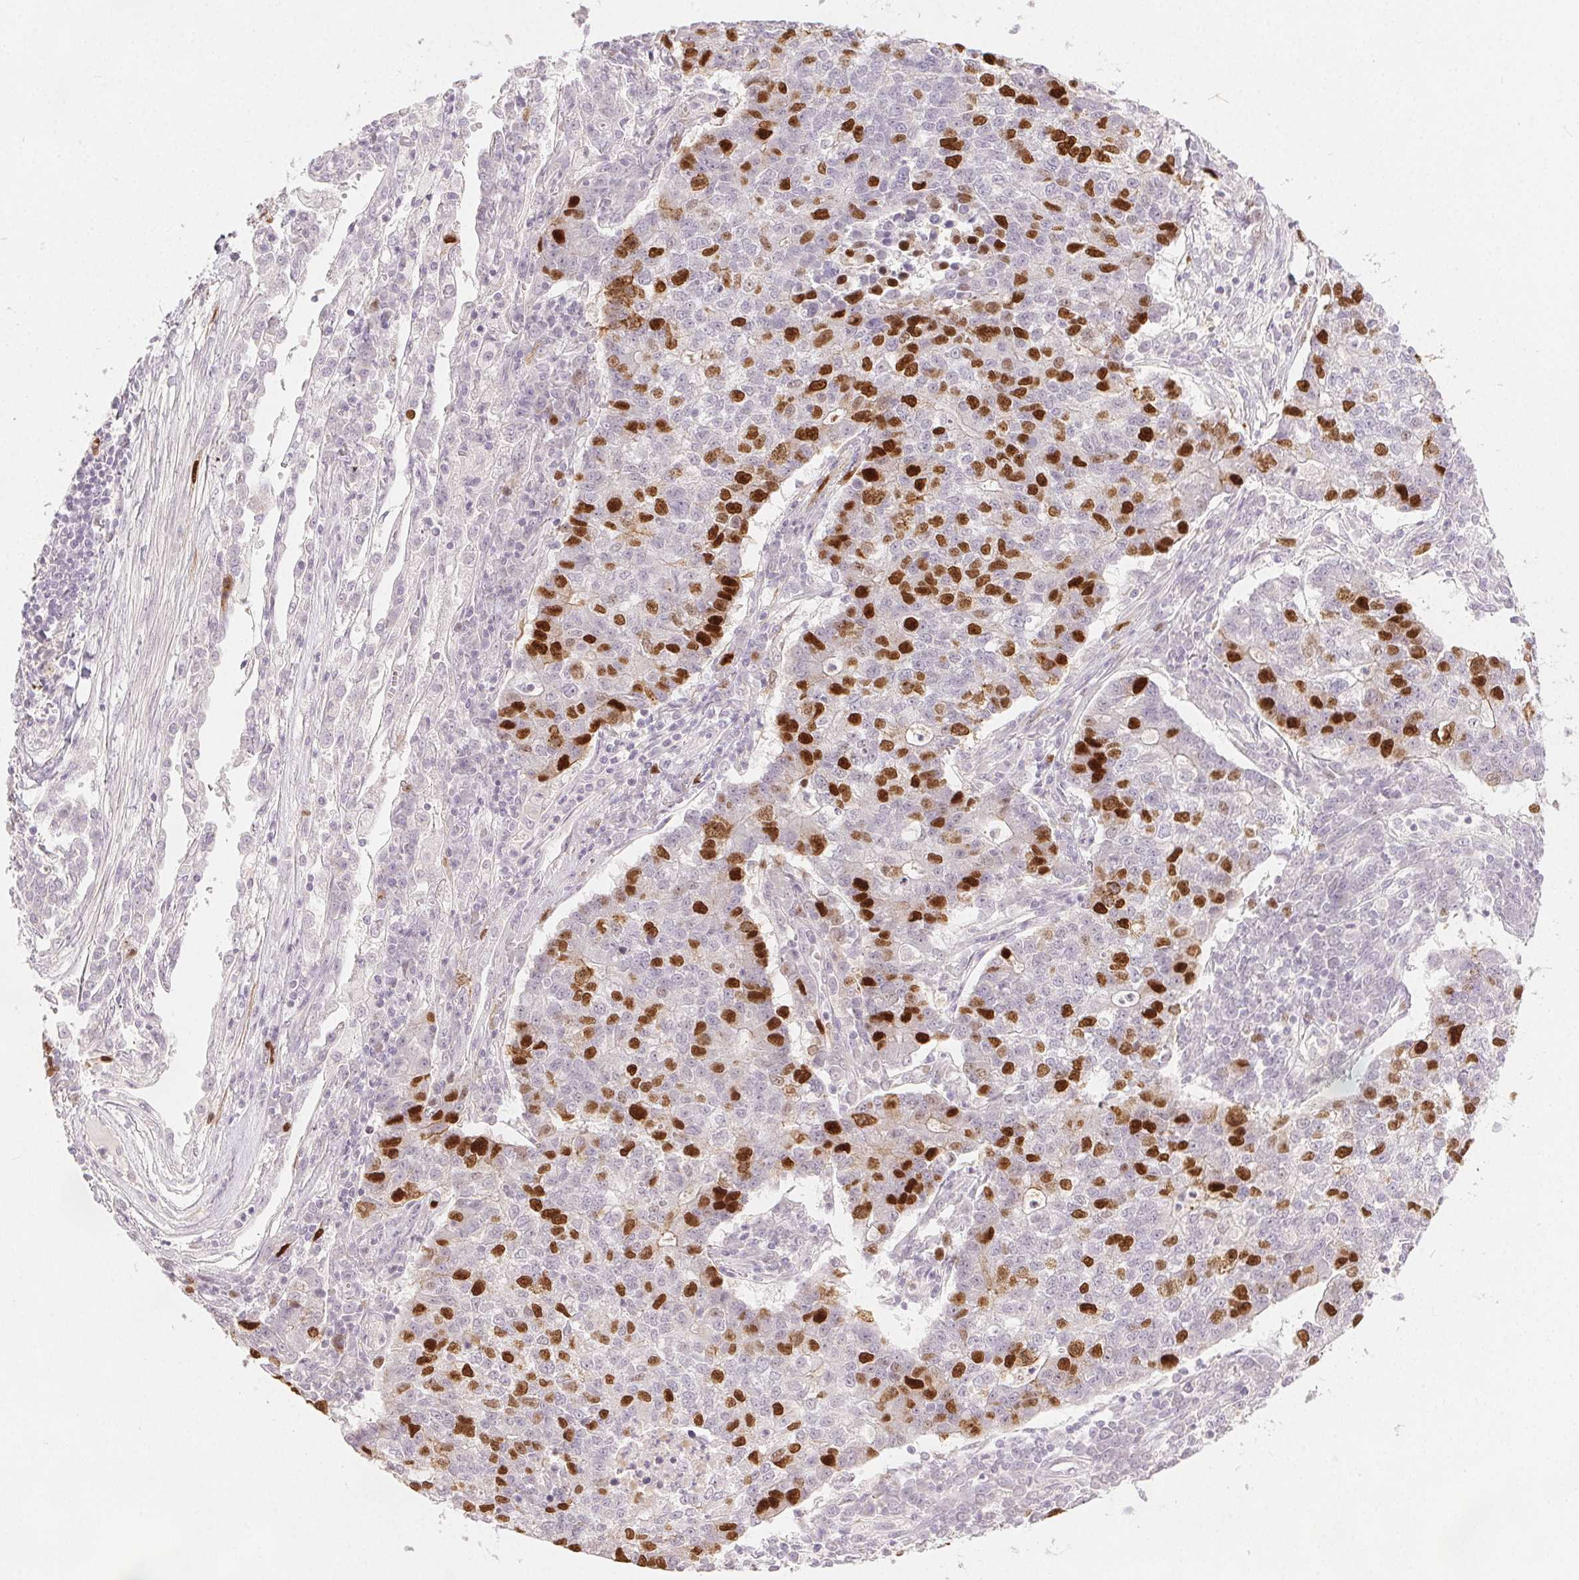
{"staining": {"intensity": "moderate", "quantity": "25%-75%", "location": "nuclear"}, "tissue": "lung cancer", "cell_type": "Tumor cells", "image_type": "cancer", "snomed": [{"axis": "morphology", "description": "Adenocarcinoma, NOS"}, {"axis": "topography", "description": "Lung"}], "caption": "Immunohistochemistry histopathology image of human lung adenocarcinoma stained for a protein (brown), which reveals medium levels of moderate nuclear expression in about 25%-75% of tumor cells.", "gene": "ANLN", "patient": {"sex": "male", "age": 57}}